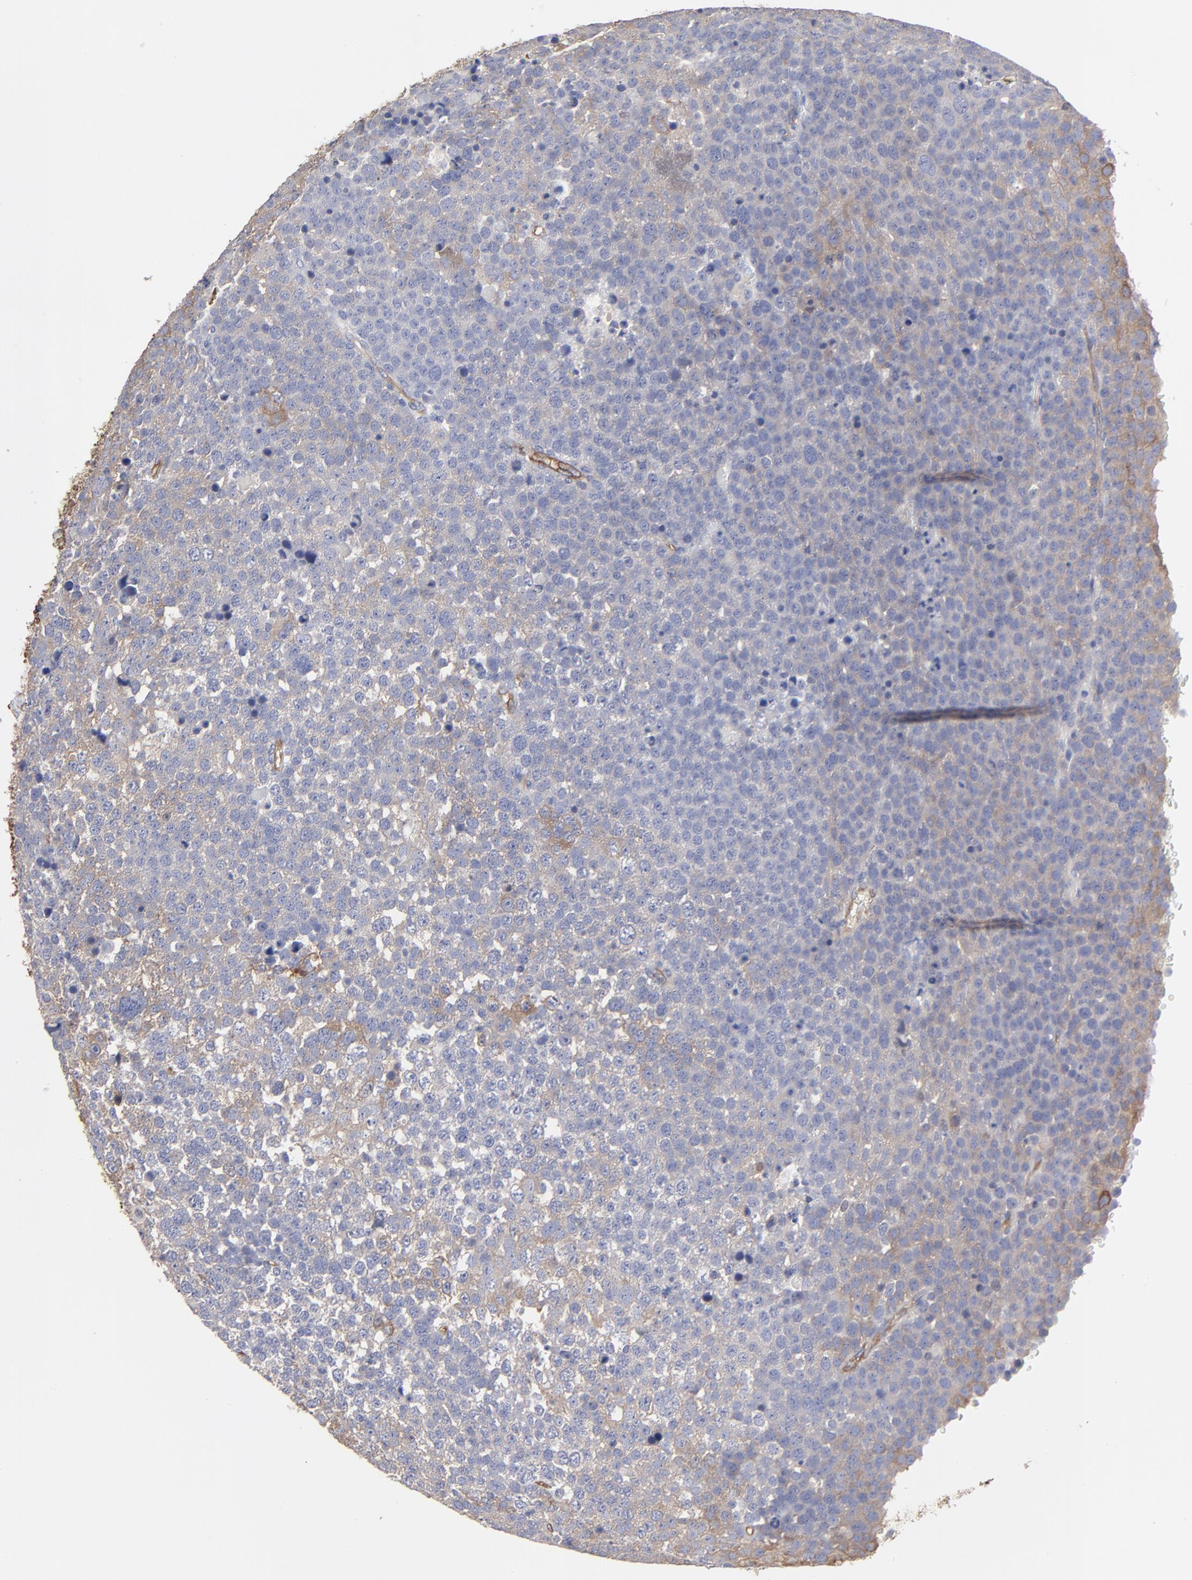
{"staining": {"intensity": "weak", "quantity": "<25%", "location": "cytoplasmic/membranous"}, "tissue": "testis cancer", "cell_type": "Tumor cells", "image_type": "cancer", "snomed": [{"axis": "morphology", "description": "Seminoma, NOS"}, {"axis": "topography", "description": "Testis"}], "caption": "Tumor cells show no significant positivity in testis cancer.", "gene": "CILP", "patient": {"sex": "male", "age": 71}}